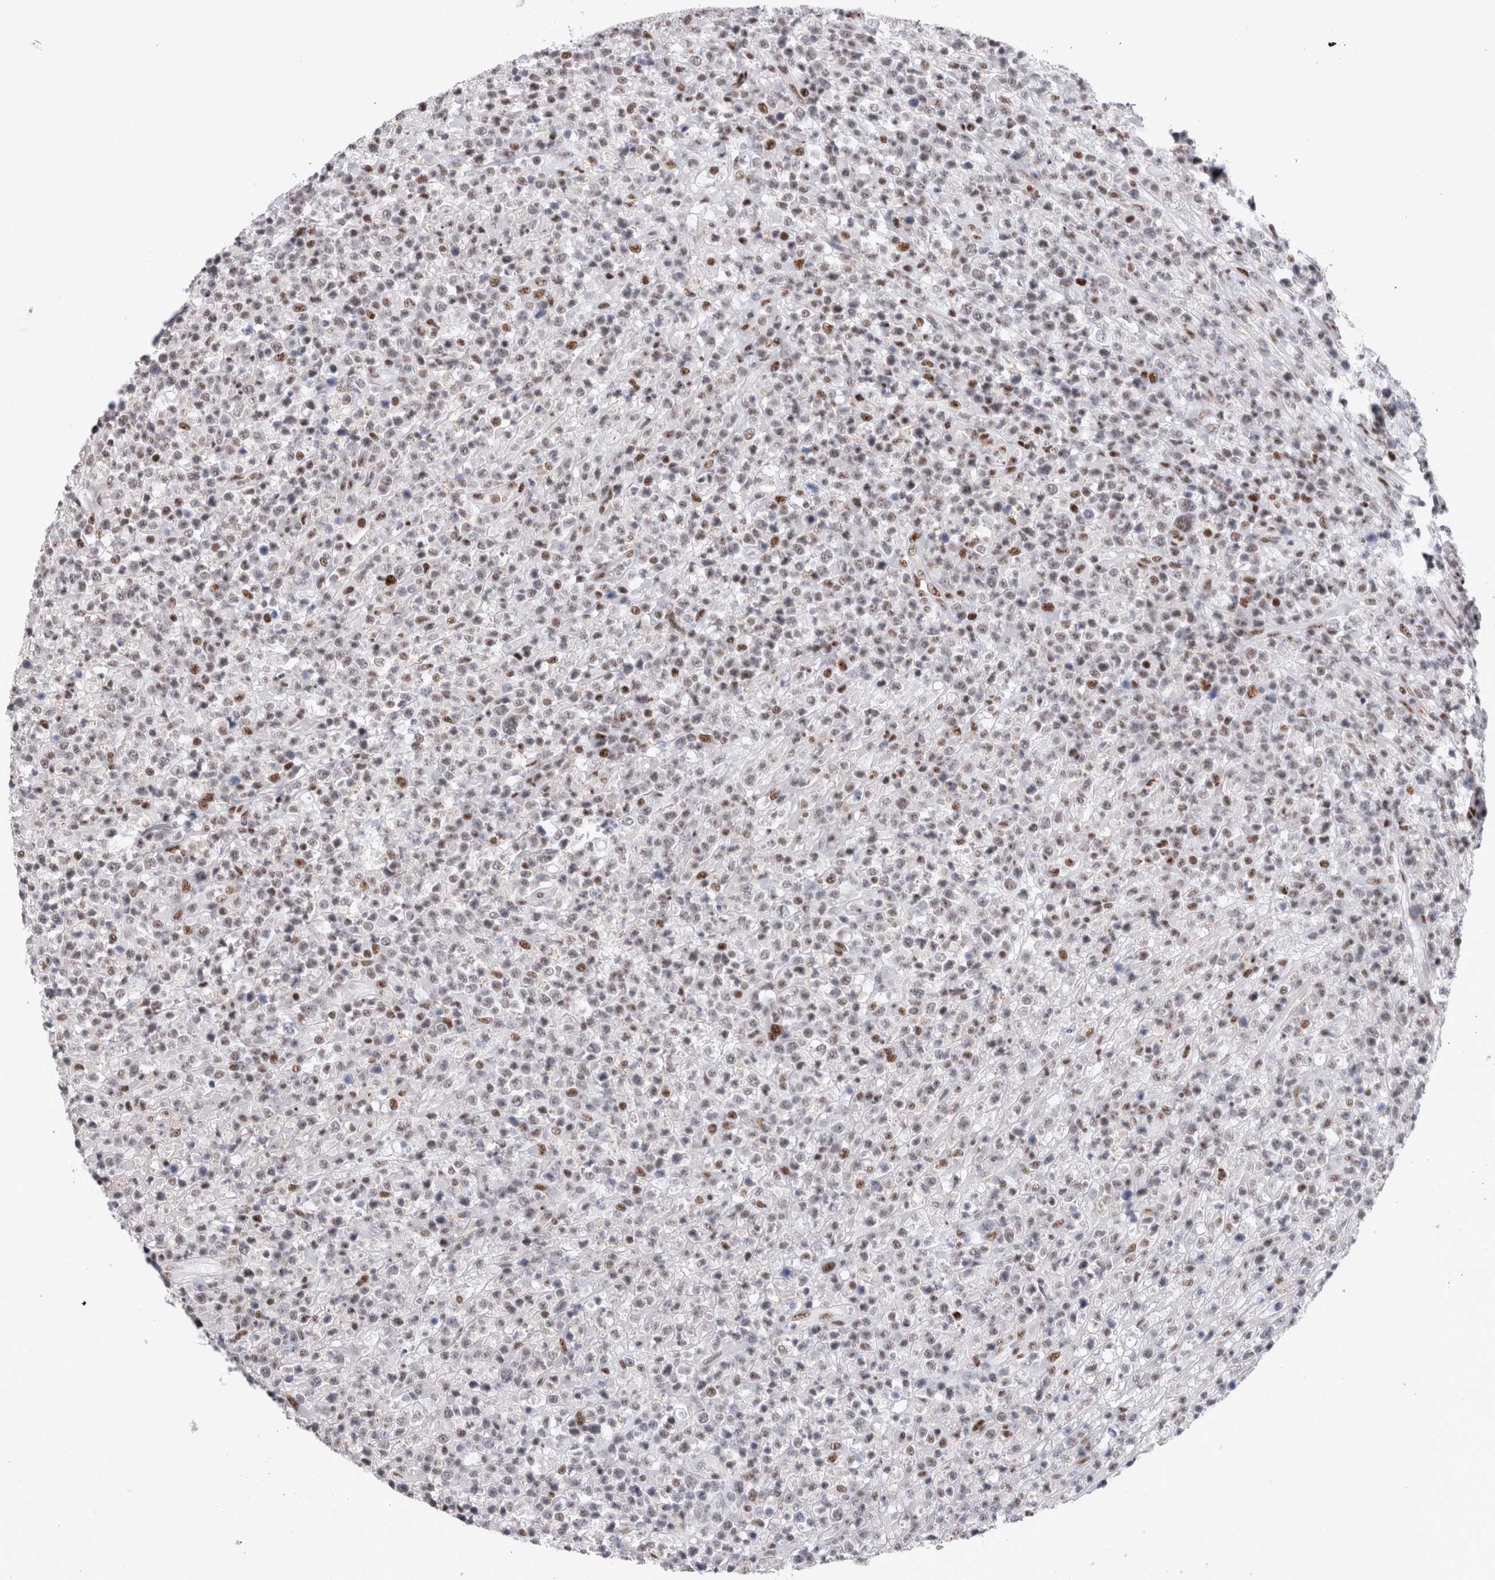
{"staining": {"intensity": "moderate", "quantity": "25%-75%", "location": "nuclear"}, "tissue": "lymphoma", "cell_type": "Tumor cells", "image_type": "cancer", "snomed": [{"axis": "morphology", "description": "Malignant lymphoma, non-Hodgkin's type, High grade"}, {"axis": "topography", "description": "Colon"}], "caption": "Human lymphoma stained with a brown dye displays moderate nuclear positive positivity in about 25%-75% of tumor cells.", "gene": "RBM6", "patient": {"sex": "female", "age": 53}}